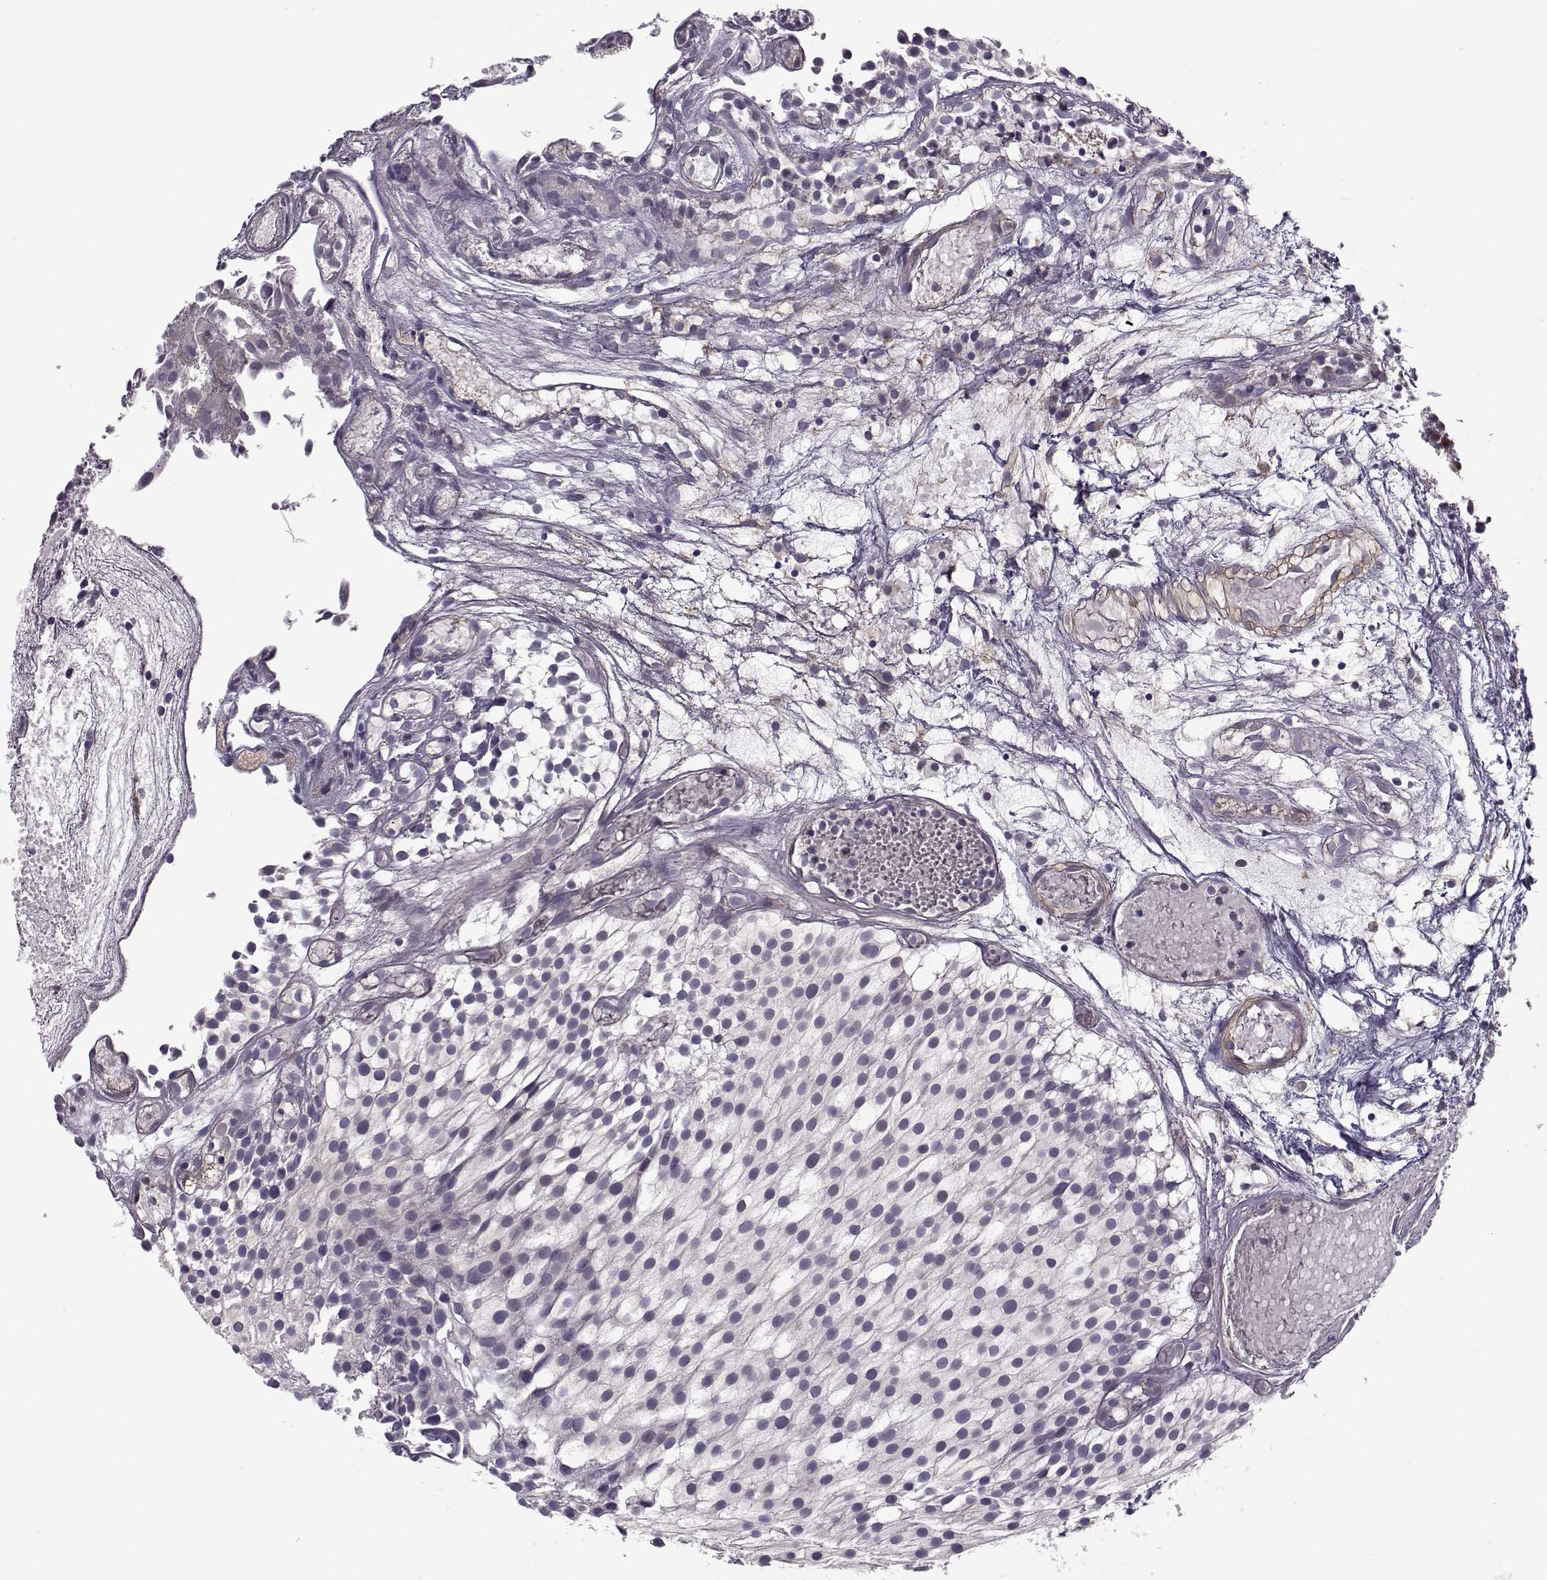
{"staining": {"intensity": "negative", "quantity": "none", "location": "none"}, "tissue": "urothelial cancer", "cell_type": "Tumor cells", "image_type": "cancer", "snomed": [{"axis": "morphology", "description": "Urothelial carcinoma, Low grade"}, {"axis": "topography", "description": "Urinary bladder"}], "caption": "The IHC micrograph has no significant staining in tumor cells of urothelial carcinoma (low-grade) tissue.", "gene": "ENTPD8", "patient": {"sex": "male", "age": 79}}